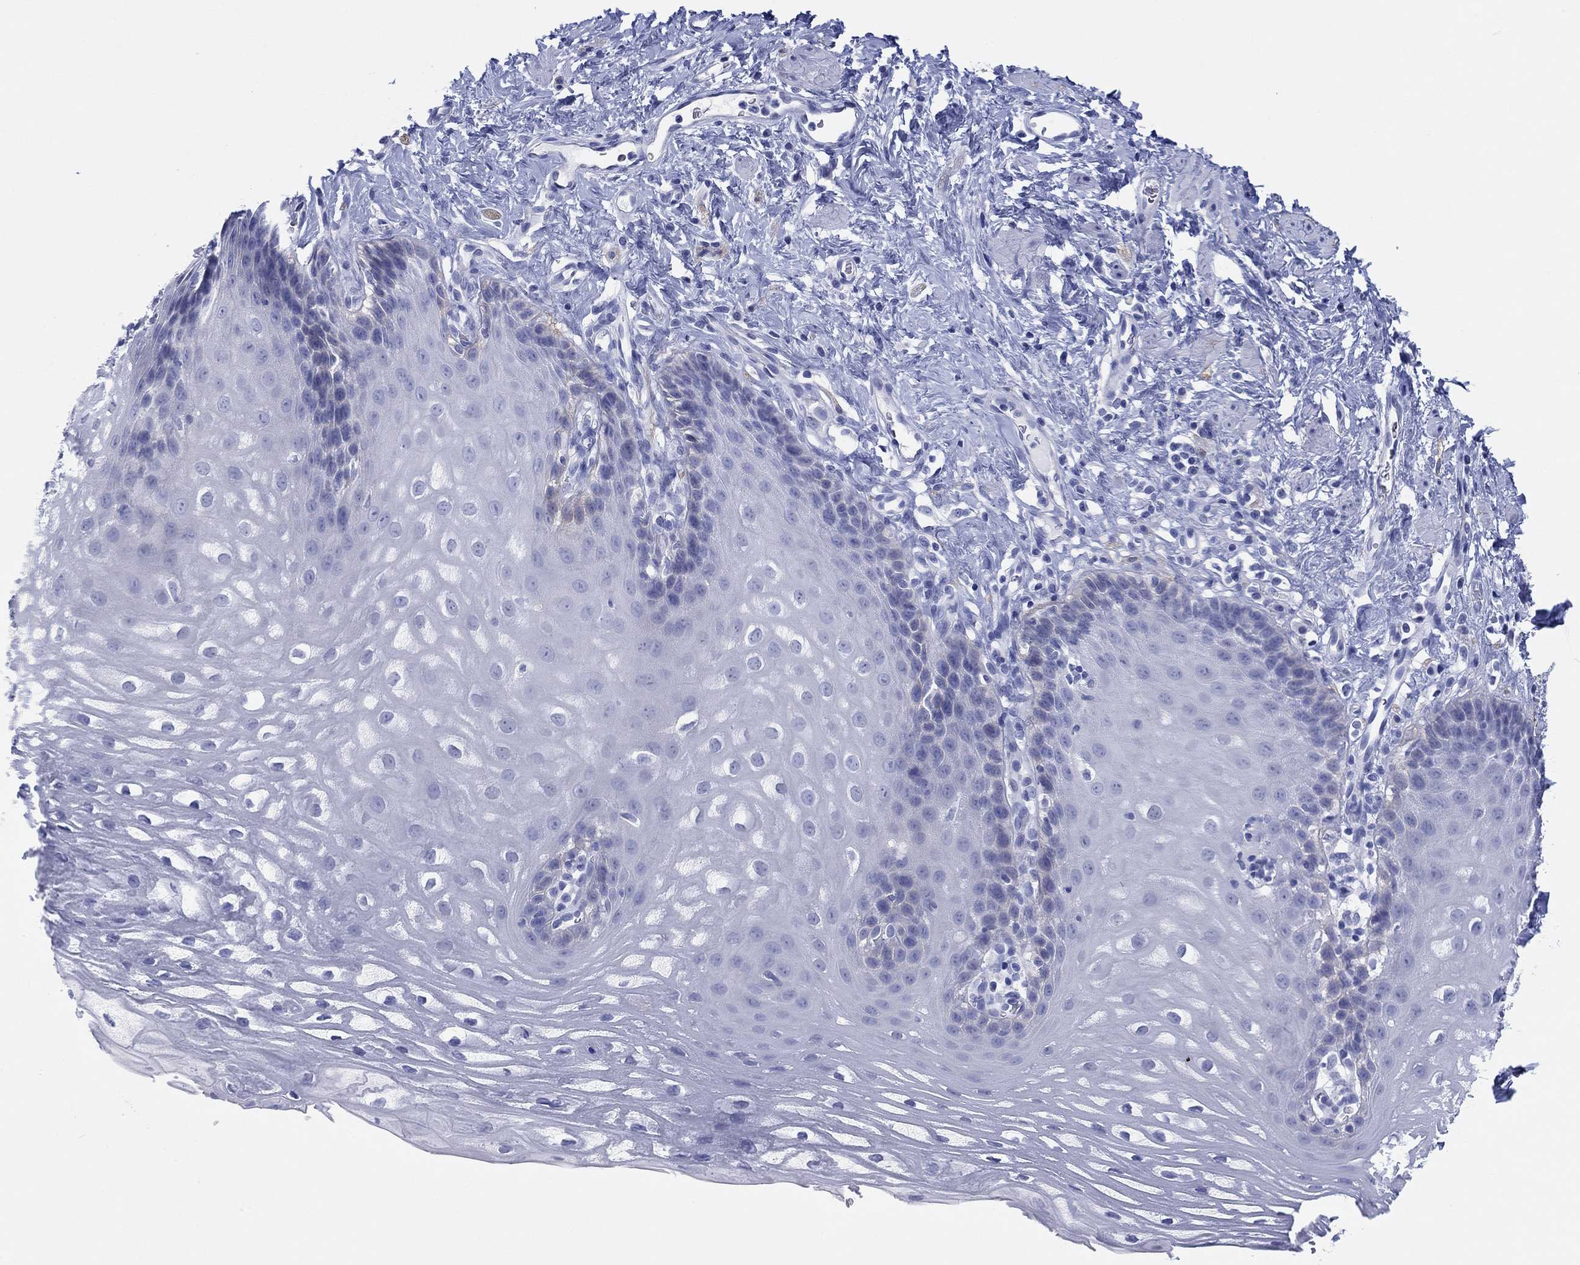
{"staining": {"intensity": "negative", "quantity": "none", "location": "none"}, "tissue": "esophagus", "cell_type": "Squamous epithelial cells", "image_type": "normal", "snomed": [{"axis": "morphology", "description": "Normal tissue, NOS"}, {"axis": "topography", "description": "Esophagus"}], "caption": "High magnification brightfield microscopy of benign esophagus stained with DAB (3,3'-diaminobenzidine) (brown) and counterstained with hematoxylin (blue): squamous epithelial cells show no significant staining.", "gene": "ATP1B1", "patient": {"sex": "male", "age": 64}}